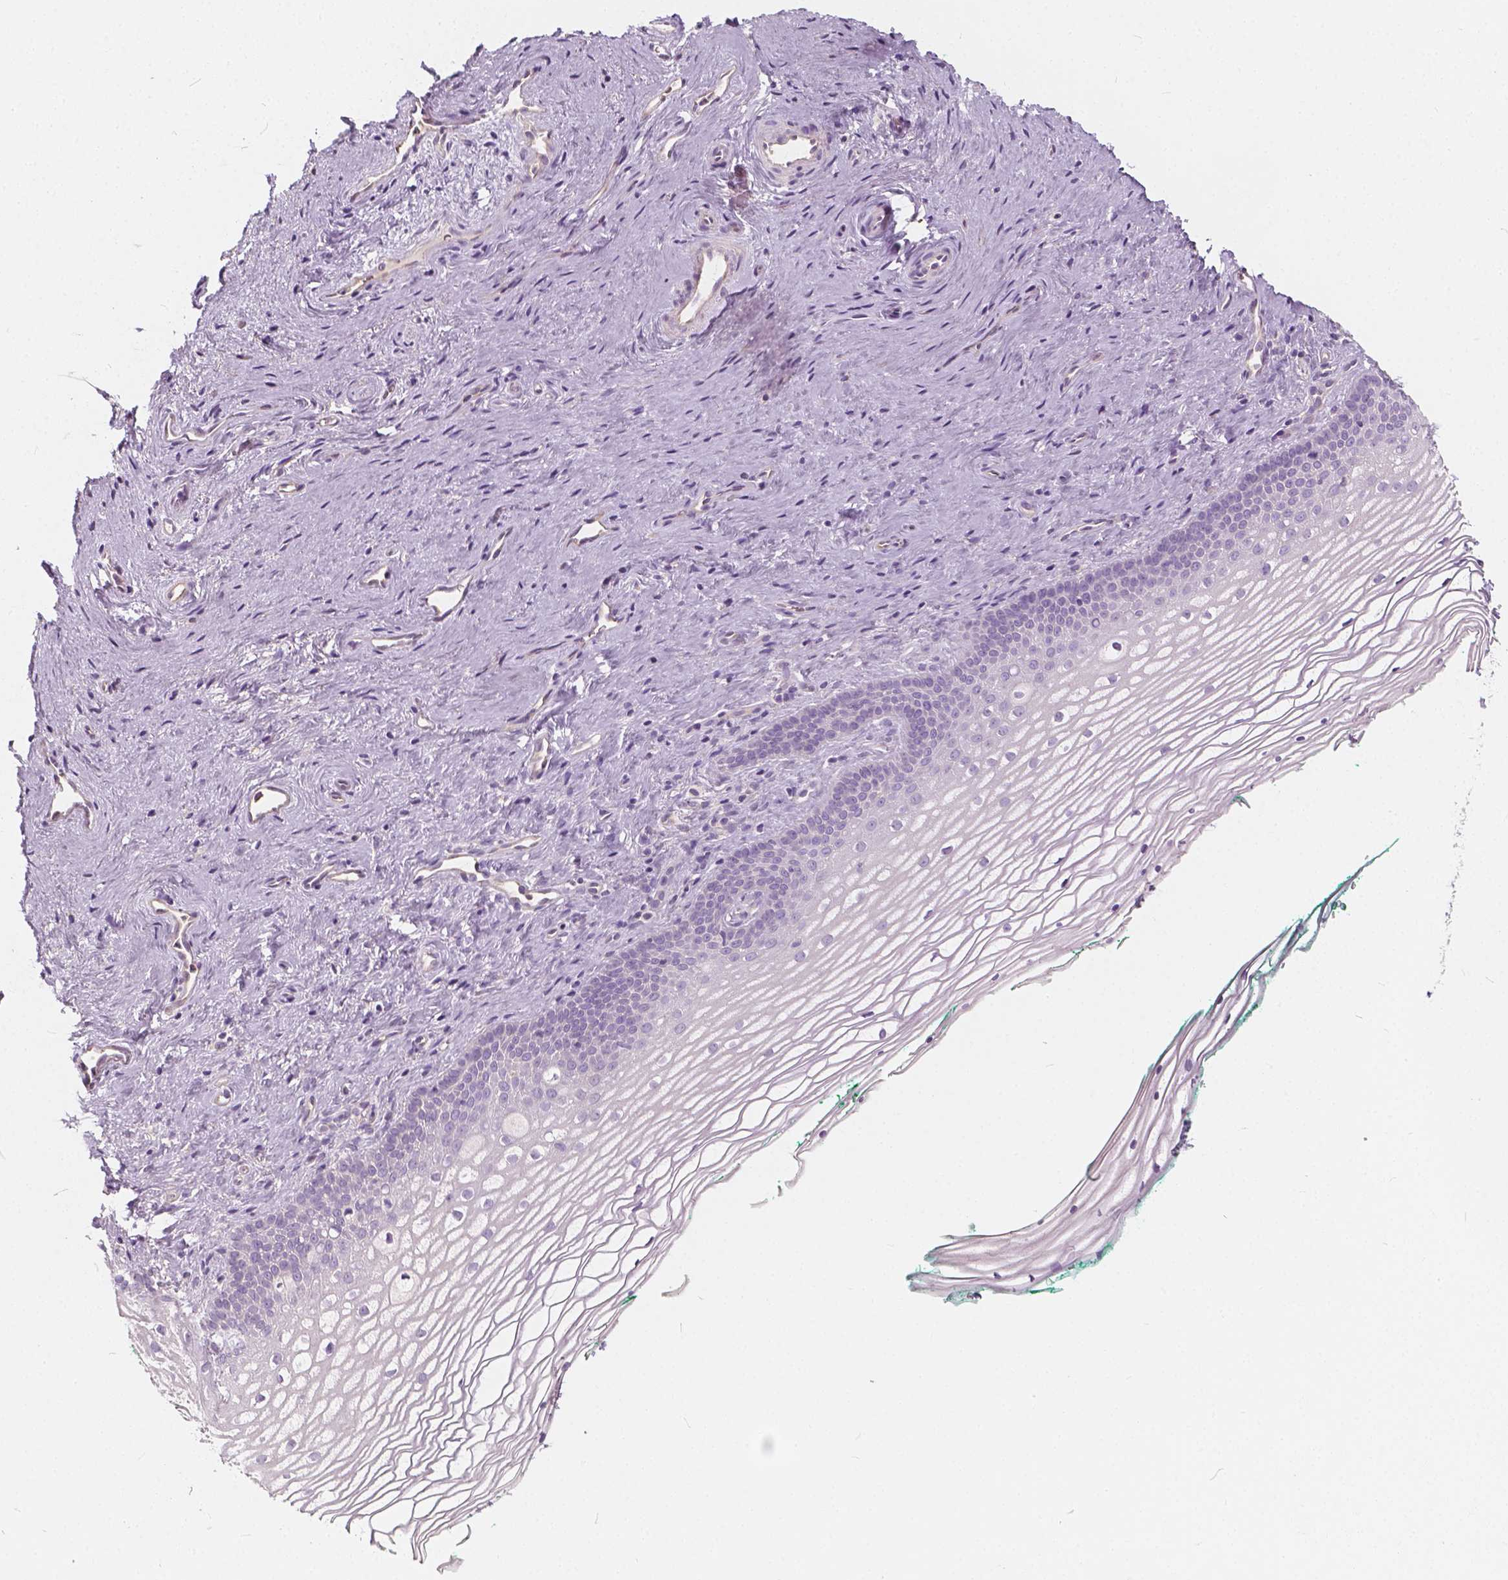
{"staining": {"intensity": "negative", "quantity": "none", "location": "none"}, "tissue": "vagina", "cell_type": "Squamous epithelial cells", "image_type": "normal", "snomed": [{"axis": "morphology", "description": "Normal tissue, NOS"}, {"axis": "topography", "description": "Vagina"}], "caption": "This is an immunohistochemistry histopathology image of normal vagina. There is no staining in squamous epithelial cells.", "gene": "KIAA0513", "patient": {"sex": "female", "age": 44}}